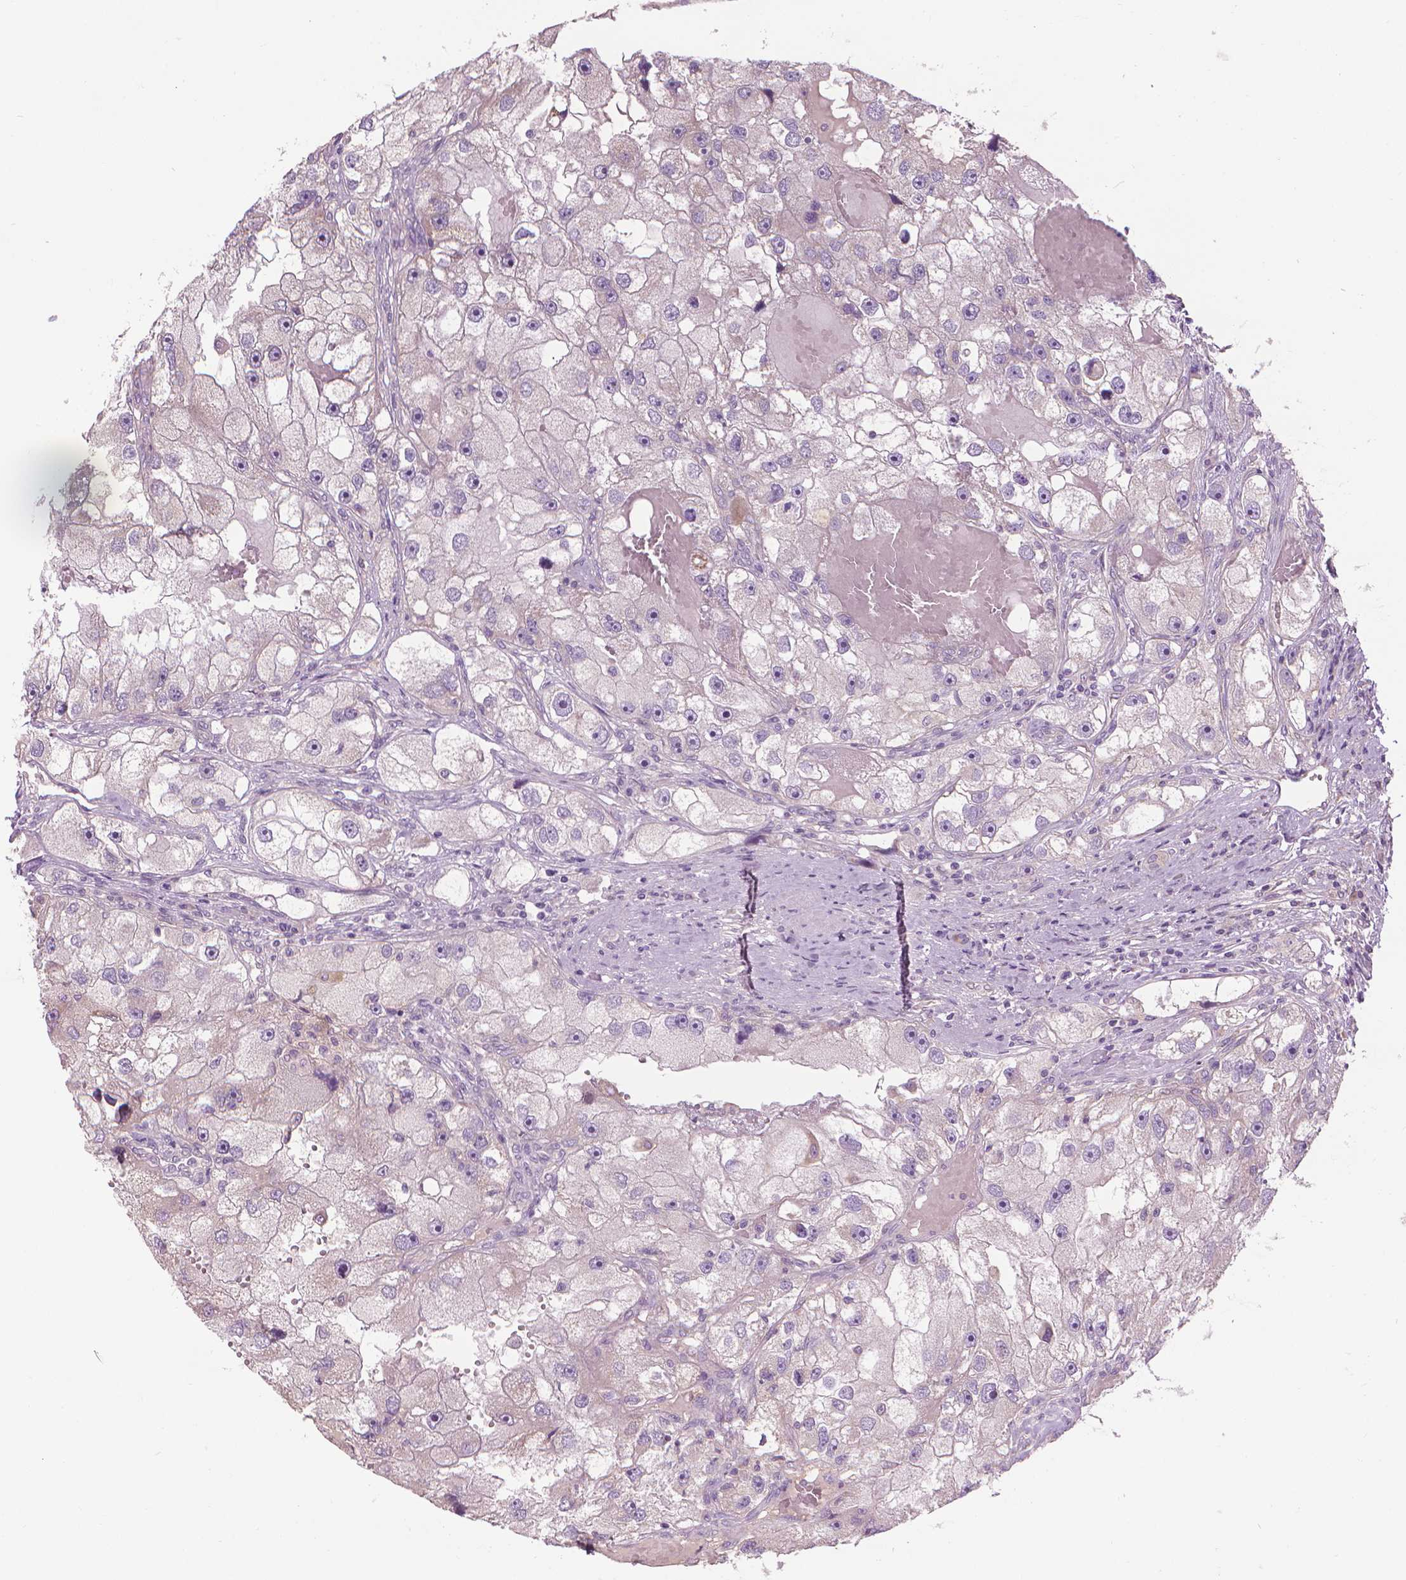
{"staining": {"intensity": "negative", "quantity": "none", "location": "none"}, "tissue": "renal cancer", "cell_type": "Tumor cells", "image_type": "cancer", "snomed": [{"axis": "morphology", "description": "Adenocarcinoma, NOS"}, {"axis": "topography", "description": "Kidney"}], "caption": "The IHC image has no significant positivity in tumor cells of renal adenocarcinoma tissue.", "gene": "RIIAD1", "patient": {"sex": "male", "age": 63}}